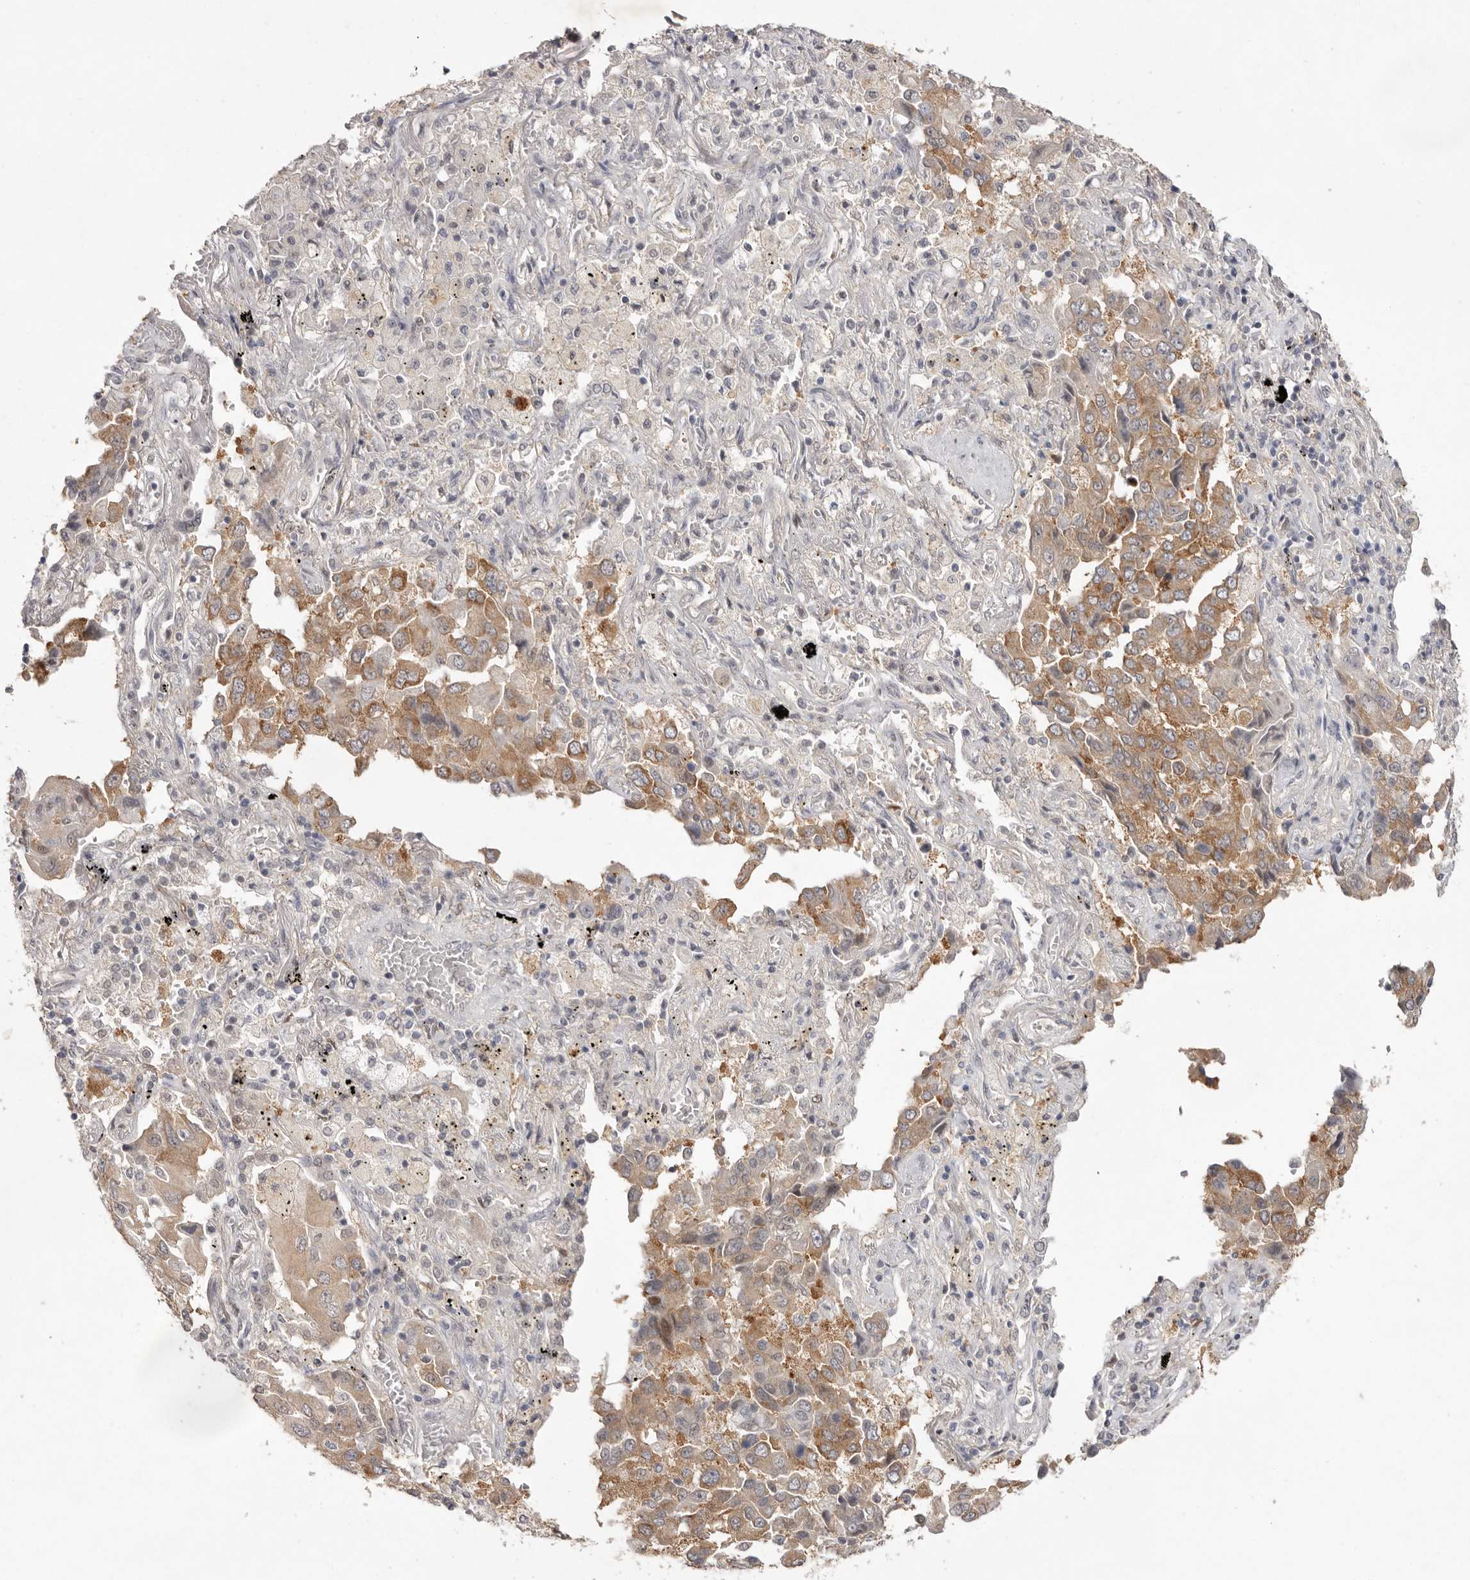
{"staining": {"intensity": "moderate", "quantity": ">75%", "location": "cytoplasmic/membranous"}, "tissue": "lung cancer", "cell_type": "Tumor cells", "image_type": "cancer", "snomed": [{"axis": "morphology", "description": "Adenocarcinoma, NOS"}, {"axis": "topography", "description": "Lung"}], "caption": "Lung cancer (adenocarcinoma) was stained to show a protein in brown. There is medium levels of moderate cytoplasmic/membranous expression in about >75% of tumor cells.", "gene": "TADA1", "patient": {"sex": "female", "age": 65}}